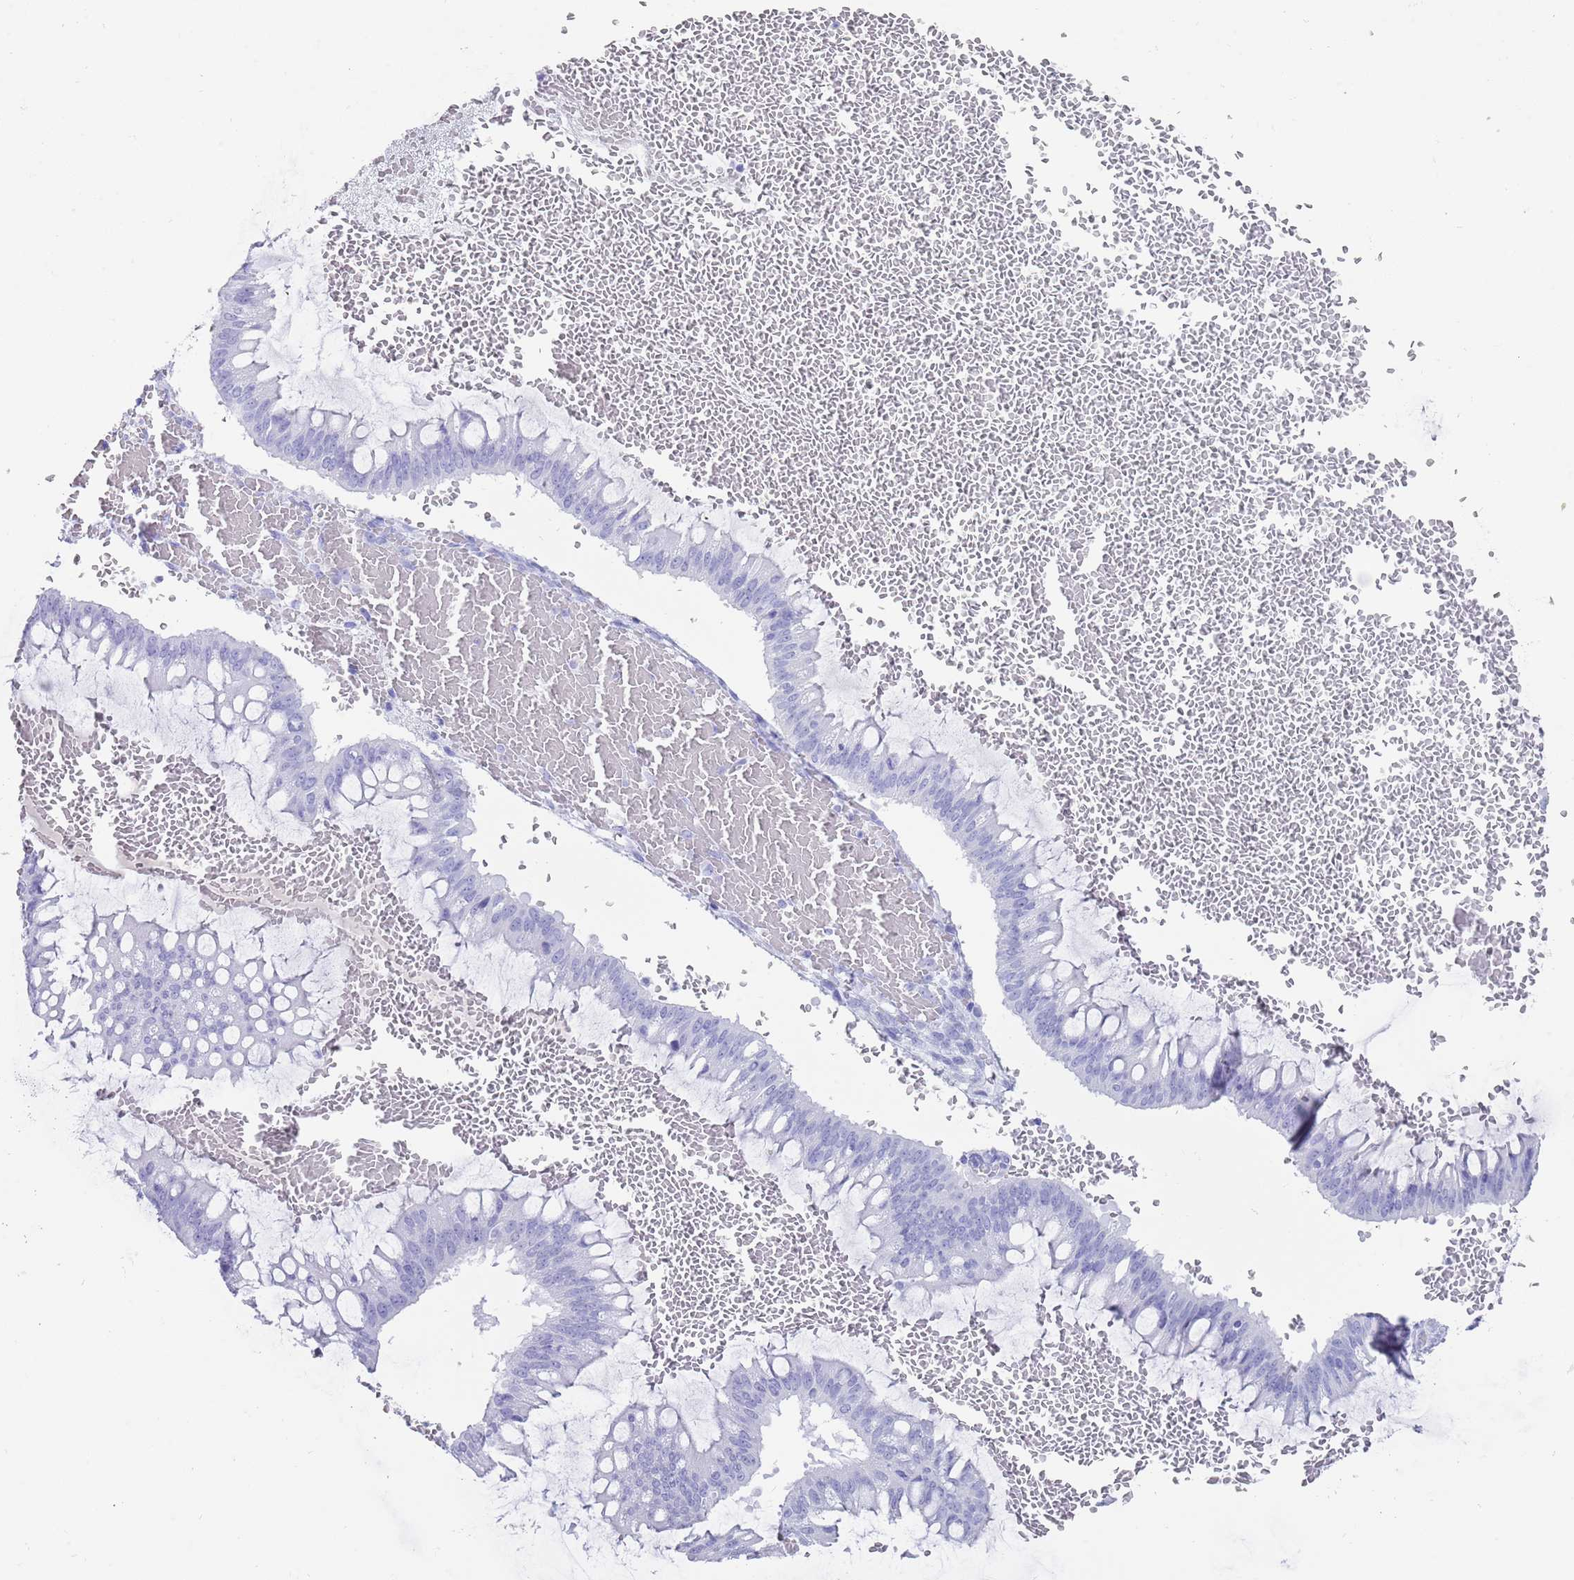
{"staining": {"intensity": "negative", "quantity": "none", "location": "none"}, "tissue": "ovarian cancer", "cell_type": "Tumor cells", "image_type": "cancer", "snomed": [{"axis": "morphology", "description": "Cystadenocarcinoma, mucinous, NOS"}, {"axis": "topography", "description": "Ovary"}], "caption": "Tumor cells show no significant protein staining in ovarian cancer.", "gene": "MYADML2", "patient": {"sex": "female", "age": 73}}